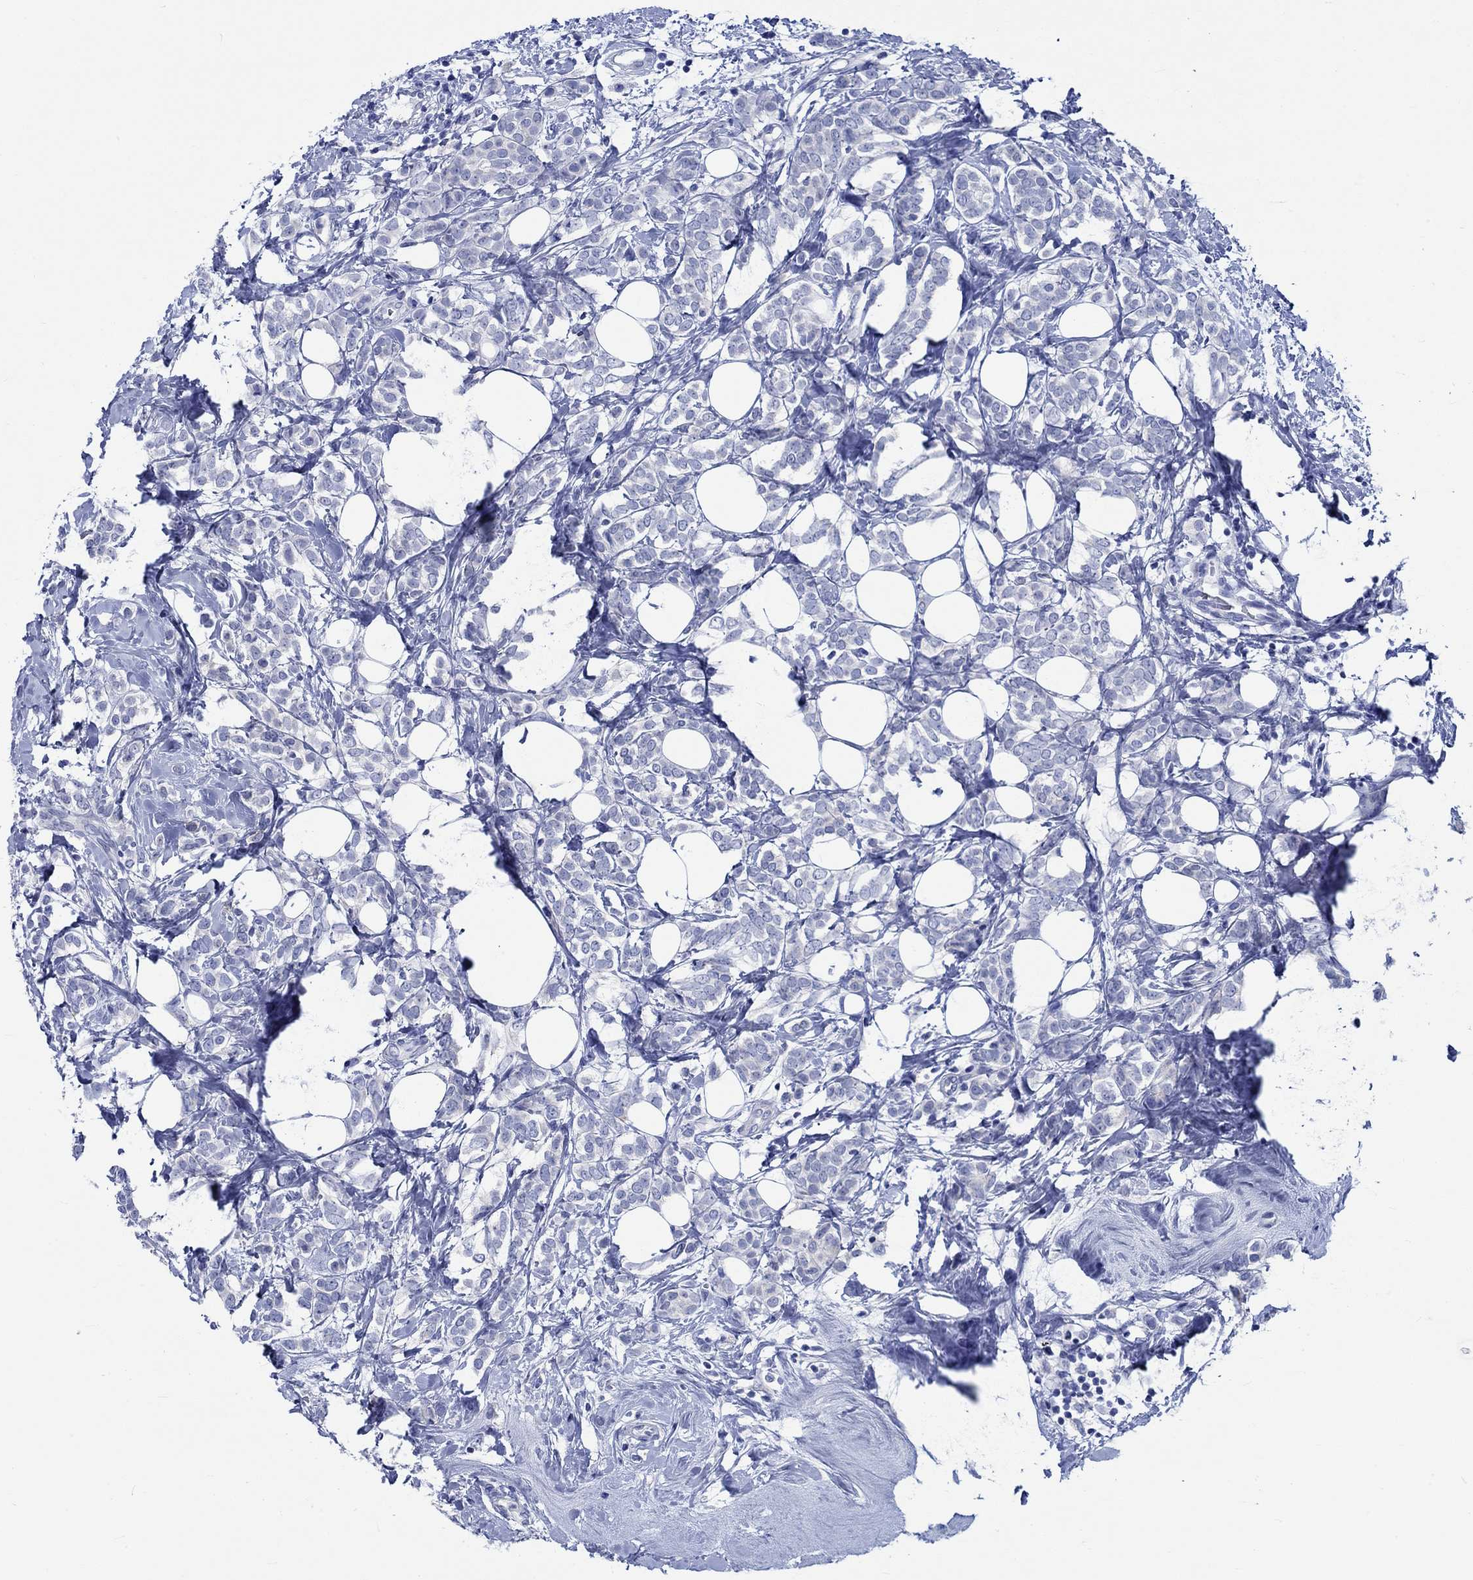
{"staining": {"intensity": "negative", "quantity": "none", "location": "none"}, "tissue": "breast cancer", "cell_type": "Tumor cells", "image_type": "cancer", "snomed": [{"axis": "morphology", "description": "Lobular carcinoma"}, {"axis": "topography", "description": "Breast"}], "caption": "Immunohistochemistry (IHC) of breast cancer (lobular carcinoma) displays no positivity in tumor cells.", "gene": "PTPRN2", "patient": {"sex": "female", "age": 49}}